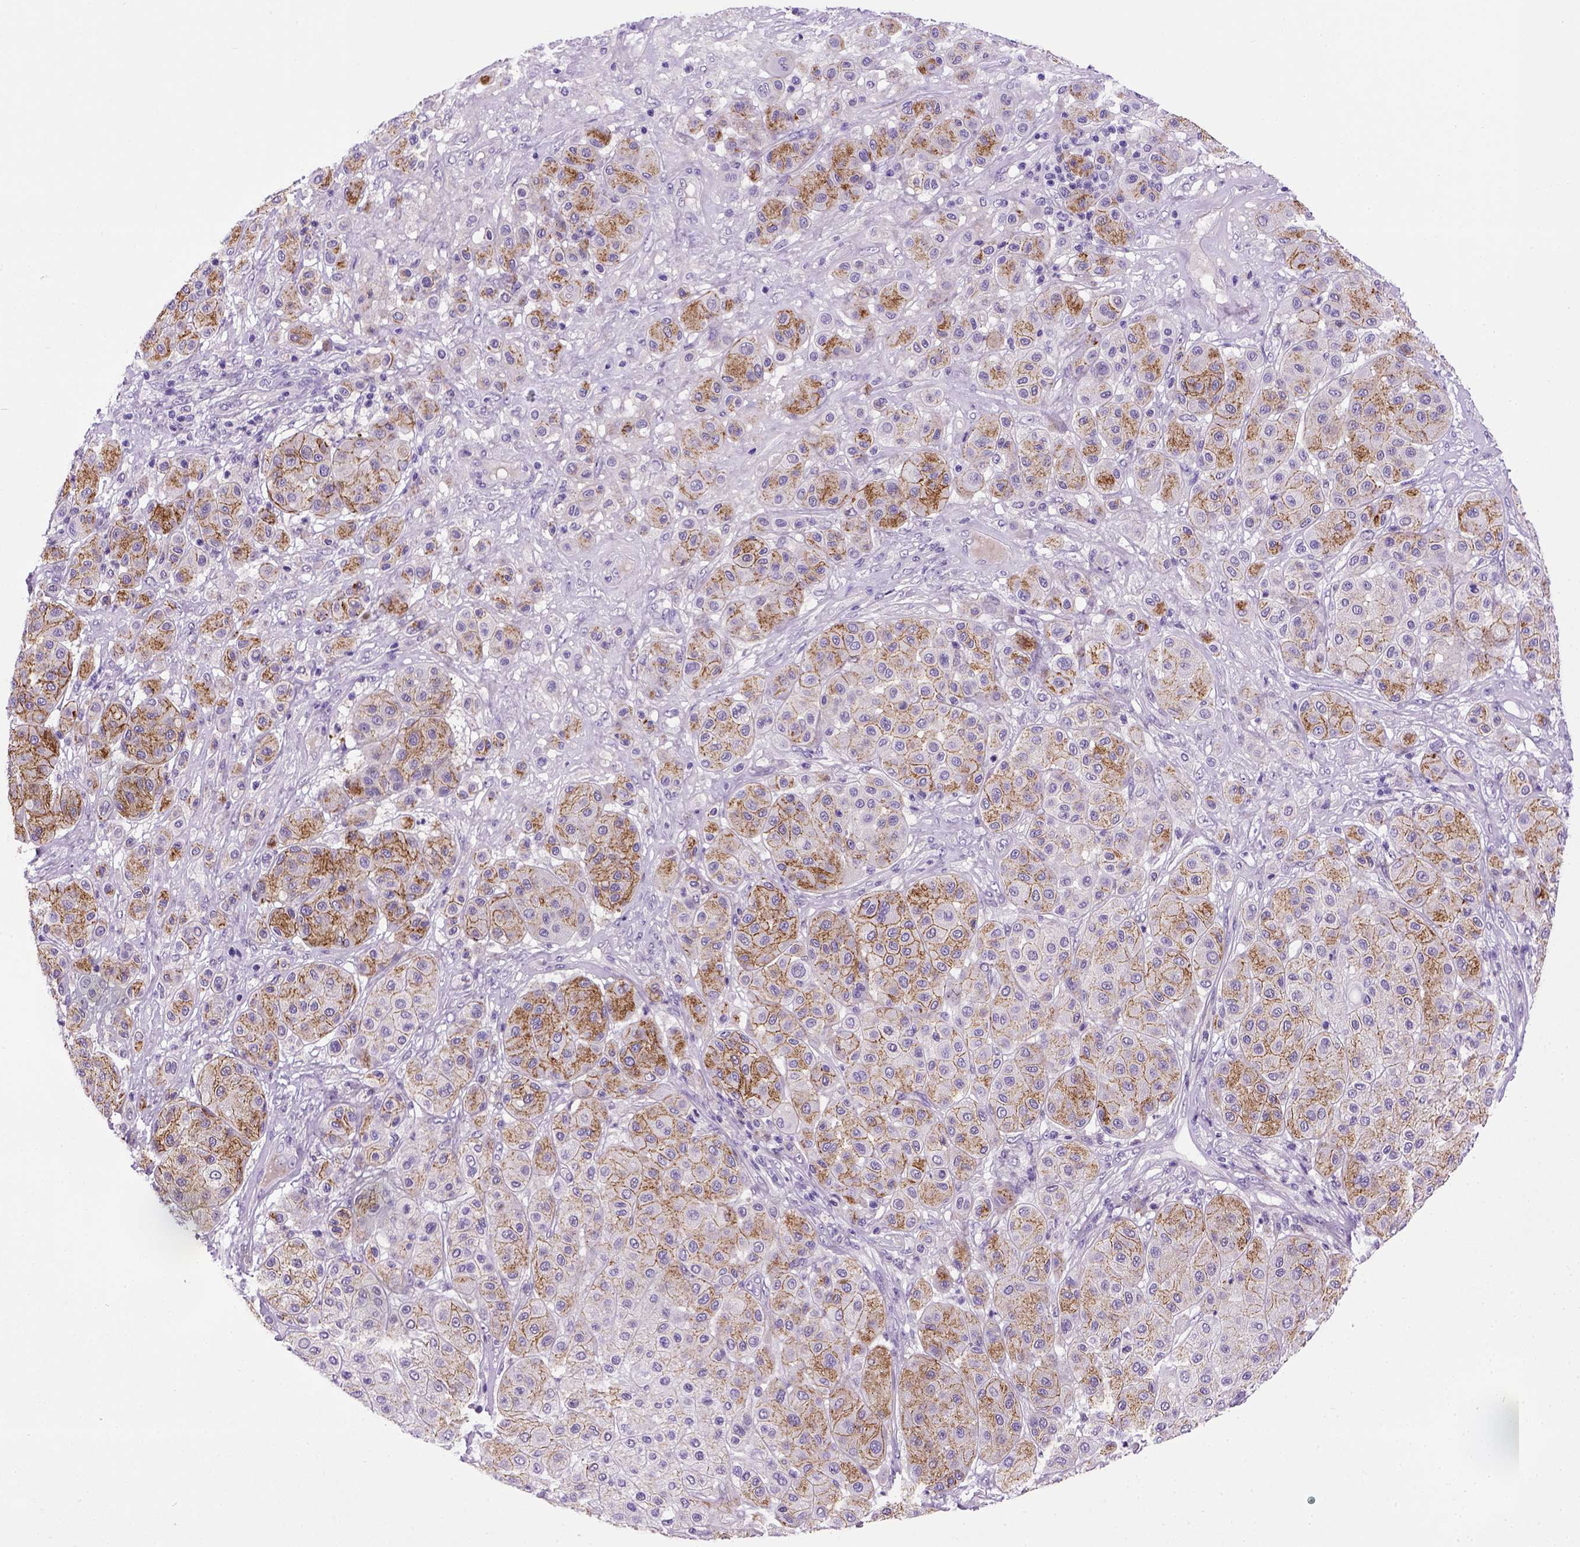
{"staining": {"intensity": "moderate", "quantity": "25%-75%", "location": "cytoplasmic/membranous"}, "tissue": "melanoma", "cell_type": "Tumor cells", "image_type": "cancer", "snomed": [{"axis": "morphology", "description": "Malignant melanoma, Metastatic site"}, {"axis": "topography", "description": "Smooth muscle"}], "caption": "An immunohistochemistry histopathology image of tumor tissue is shown. Protein staining in brown labels moderate cytoplasmic/membranous positivity in melanoma within tumor cells.", "gene": "CDH1", "patient": {"sex": "male", "age": 41}}